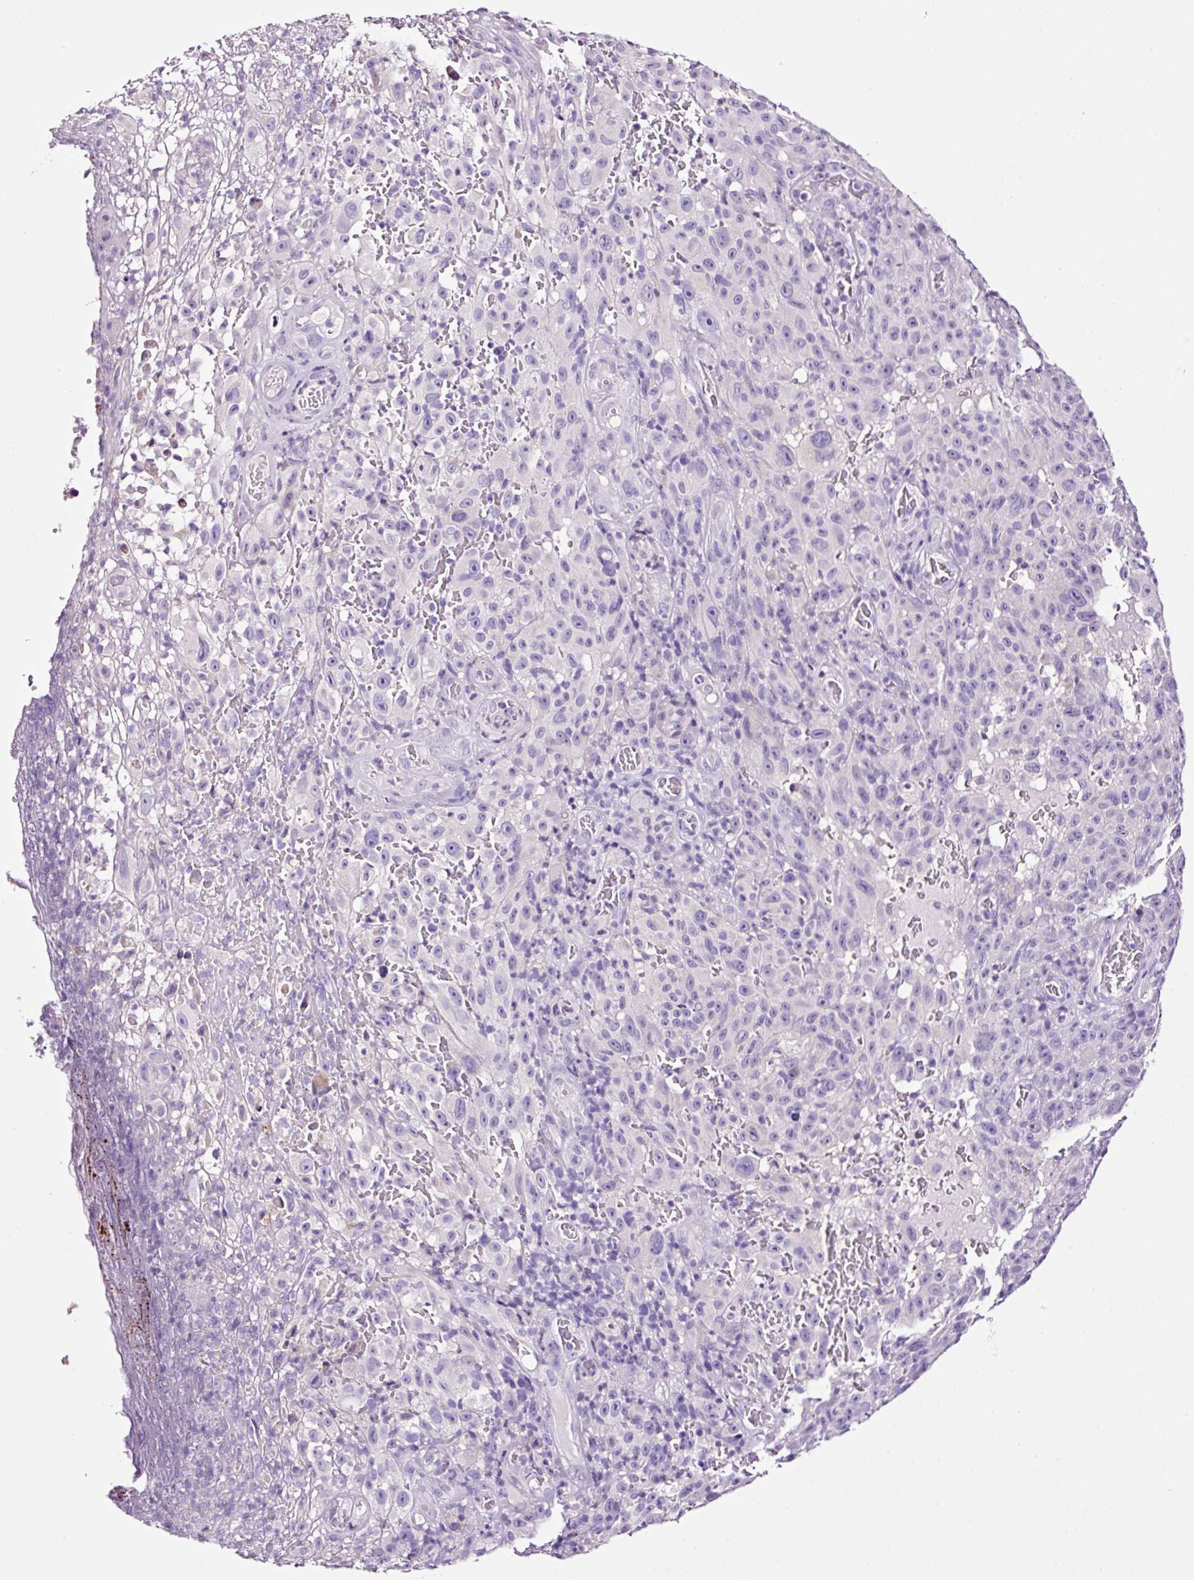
{"staining": {"intensity": "negative", "quantity": "none", "location": "none"}, "tissue": "melanoma", "cell_type": "Tumor cells", "image_type": "cancer", "snomed": [{"axis": "morphology", "description": "Malignant melanoma, NOS"}, {"axis": "topography", "description": "Skin"}], "caption": "This is a photomicrograph of IHC staining of melanoma, which shows no expression in tumor cells.", "gene": "PAM", "patient": {"sex": "female", "age": 82}}